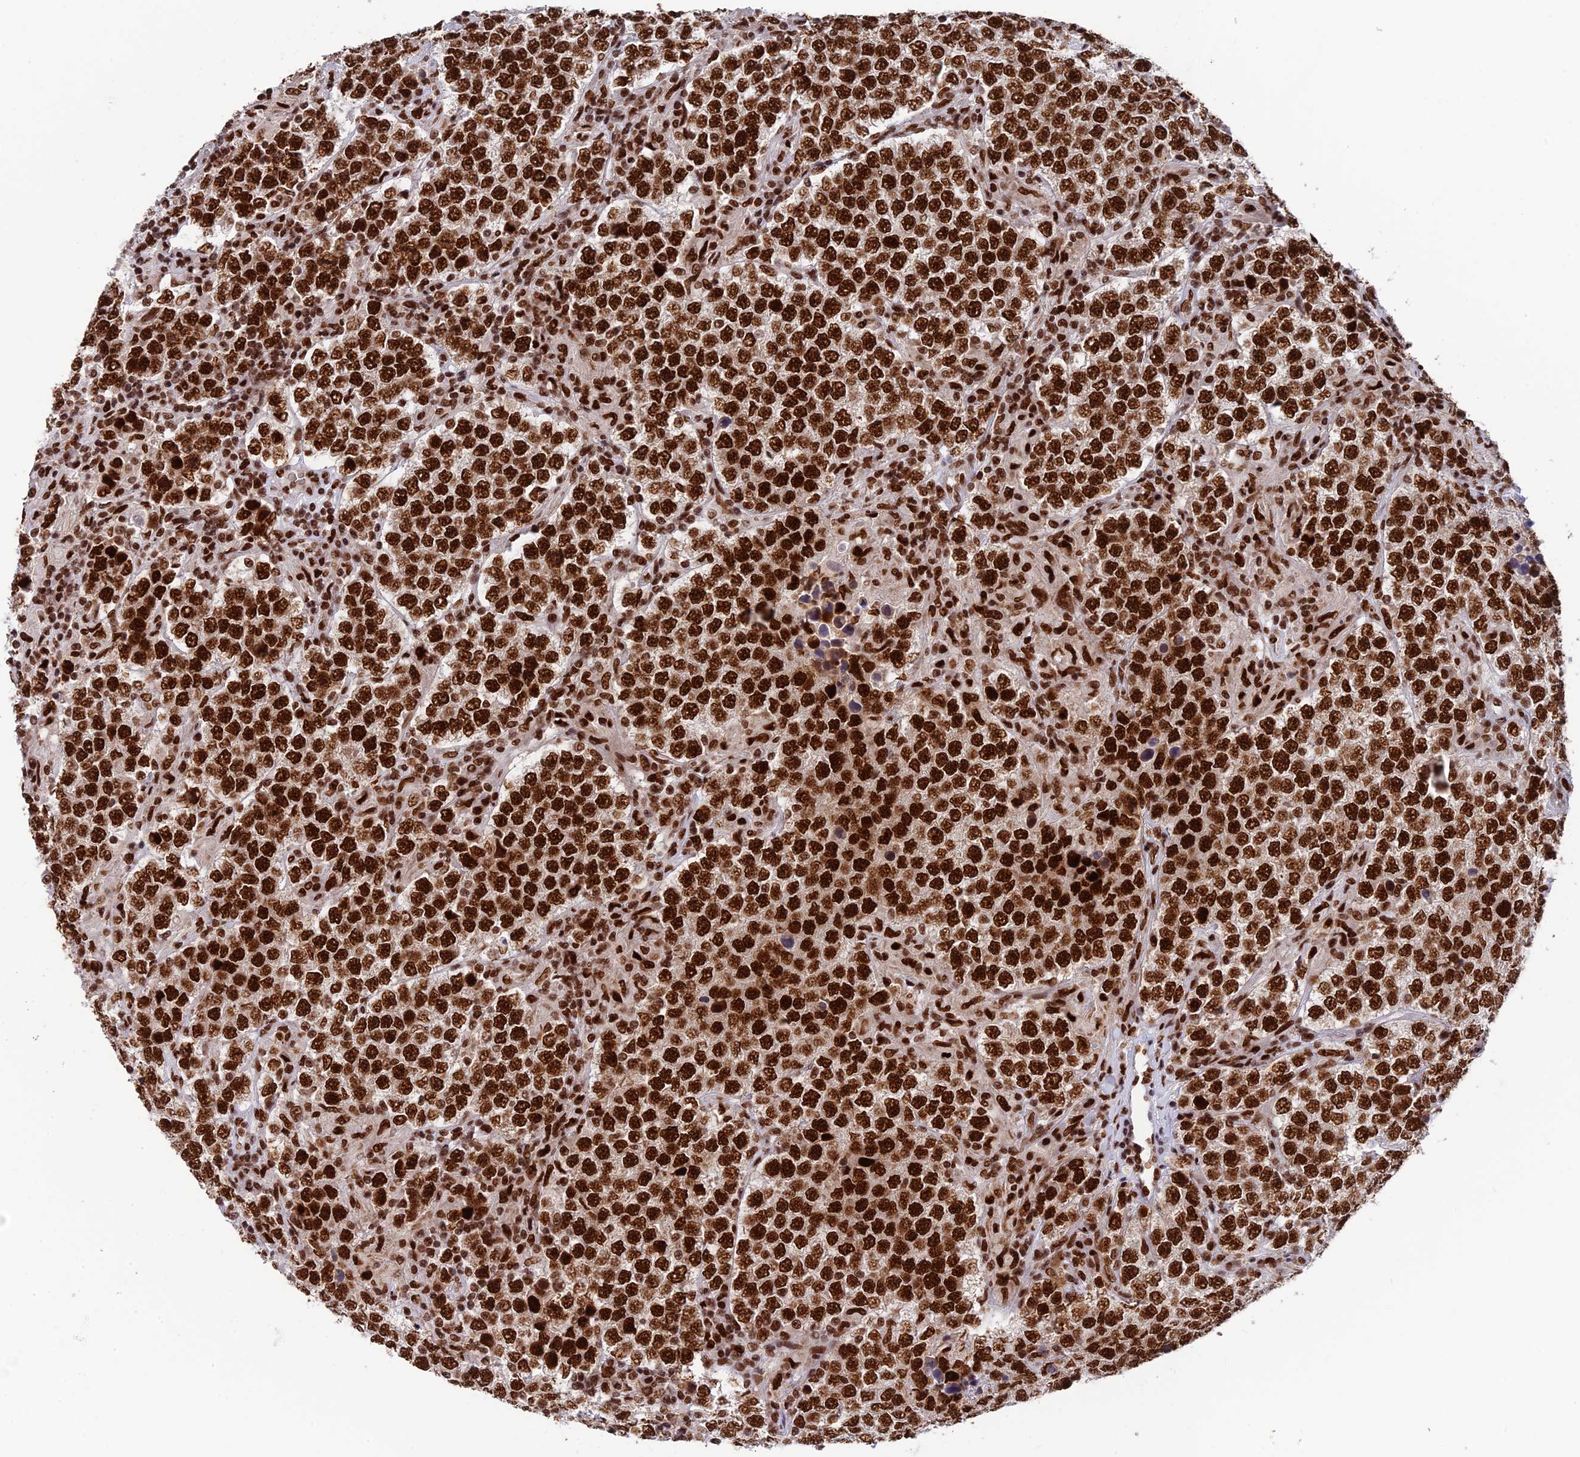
{"staining": {"intensity": "strong", "quantity": ">75%", "location": "nuclear"}, "tissue": "testis cancer", "cell_type": "Tumor cells", "image_type": "cancer", "snomed": [{"axis": "morphology", "description": "Normal tissue, NOS"}, {"axis": "morphology", "description": "Urothelial carcinoma, High grade"}, {"axis": "morphology", "description": "Seminoma, NOS"}, {"axis": "morphology", "description": "Carcinoma, Embryonal, NOS"}, {"axis": "topography", "description": "Urinary bladder"}, {"axis": "topography", "description": "Testis"}], "caption": "This photomicrograph displays immunohistochemistry (IHC) staining of human embryonal carcinoma (testis), with high strong nuclear staining in about >75% of tumor cells.", "gene": "EEF1AKMT3", "patient": {"sex": "male", "age": 41}}